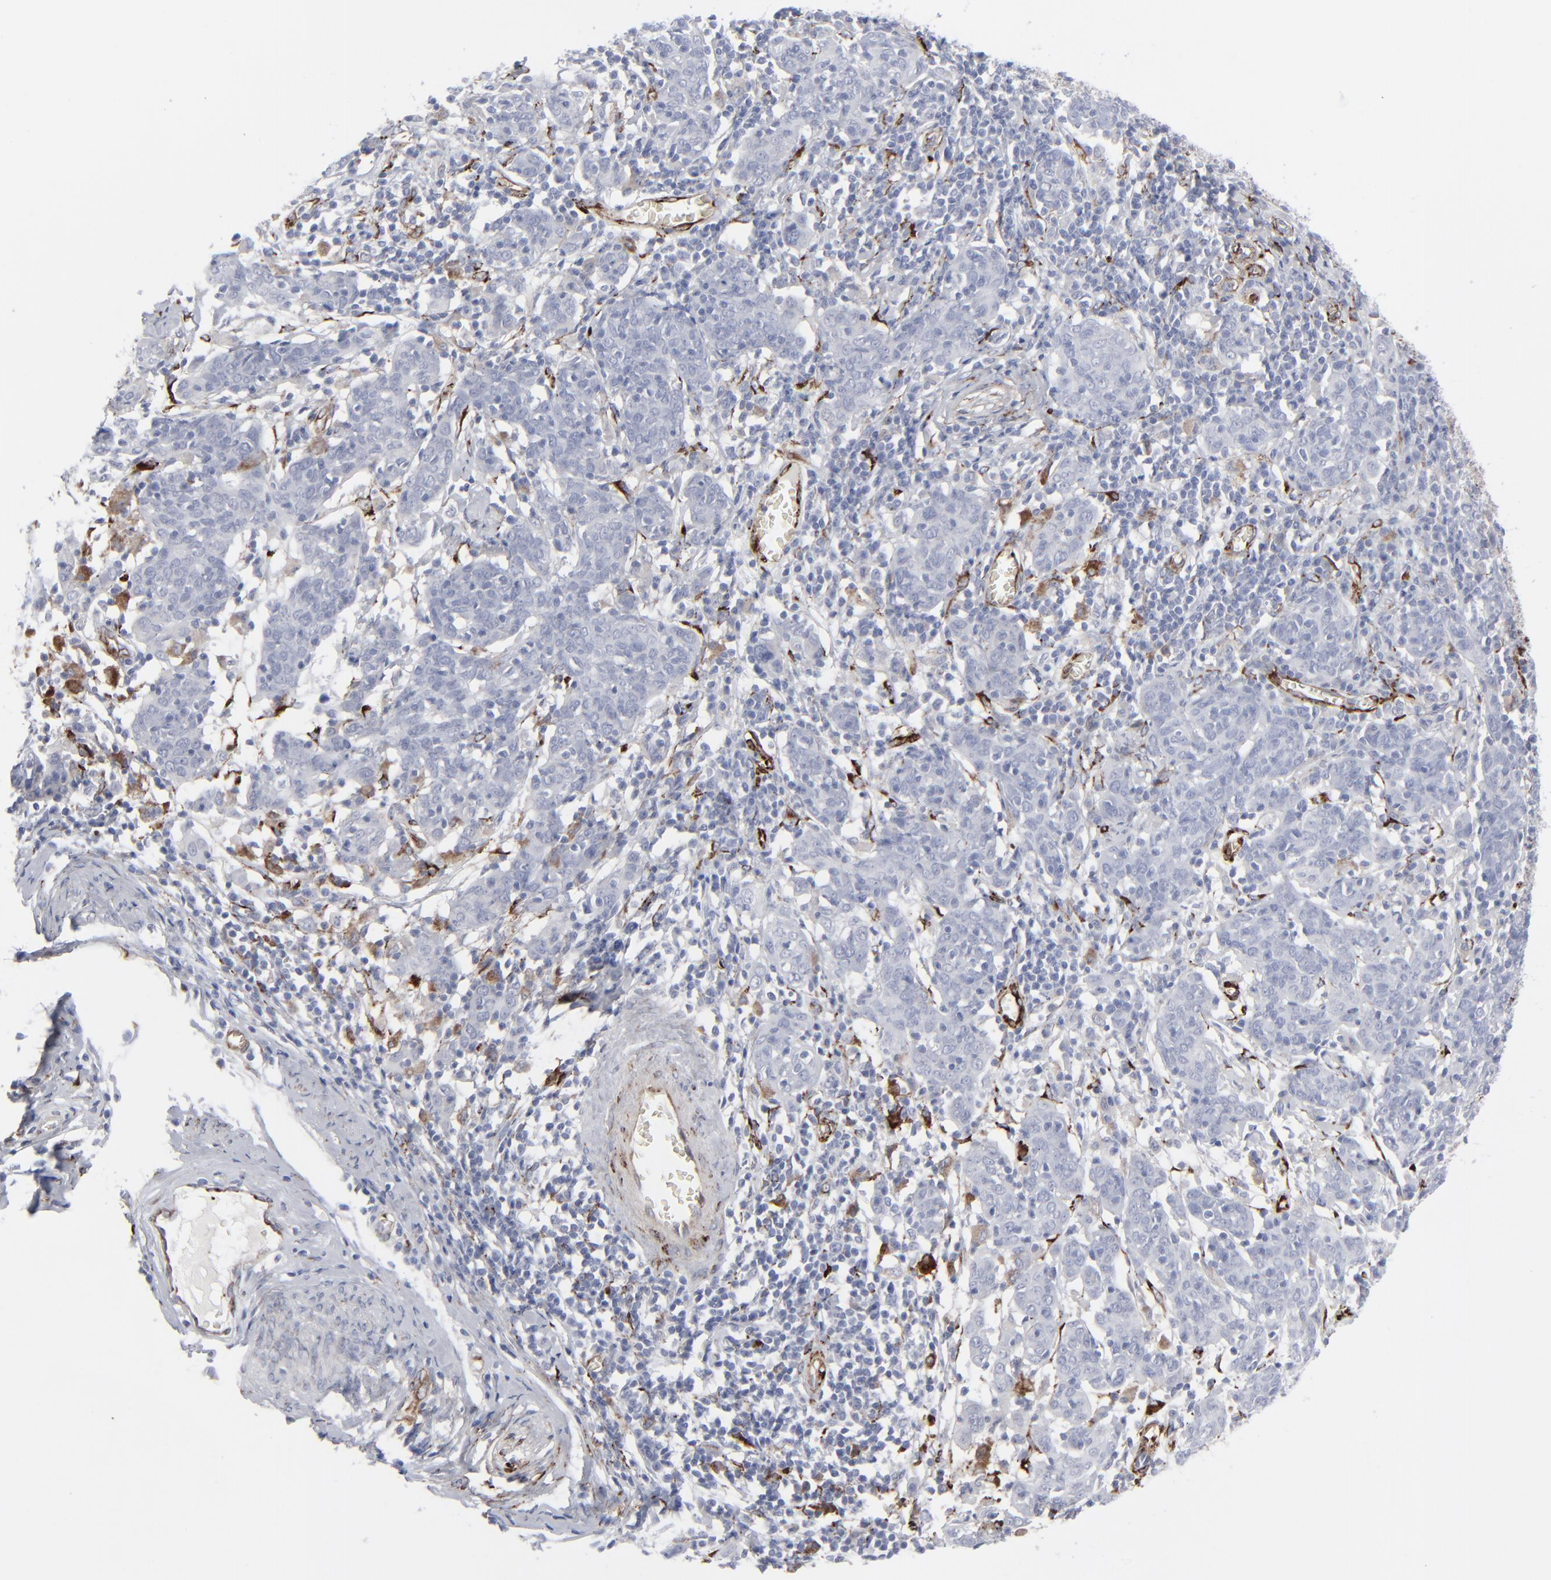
{"staining": {"intensity": "negative", "quantity": "none", "location": "none"}, "tissue": "cervical cancer", "cell_type": "Tumor cells", "image_type": "cancer", "snomed": [{"axis": "morphology", "description": "Normal tissue, NOS"}, {"axis": "morphology", "description": "Squamous cell carcinoma, NOS"}, {"axis": "topography", "description": "Cervix"}], "caption": "The immunohistochemistry photomicrograph has no significant staining in tumor cells of cervical squamous cell carcinoma tissue.", "gene": "SPARC", "patient": {"sex": "female", "age": 67}}